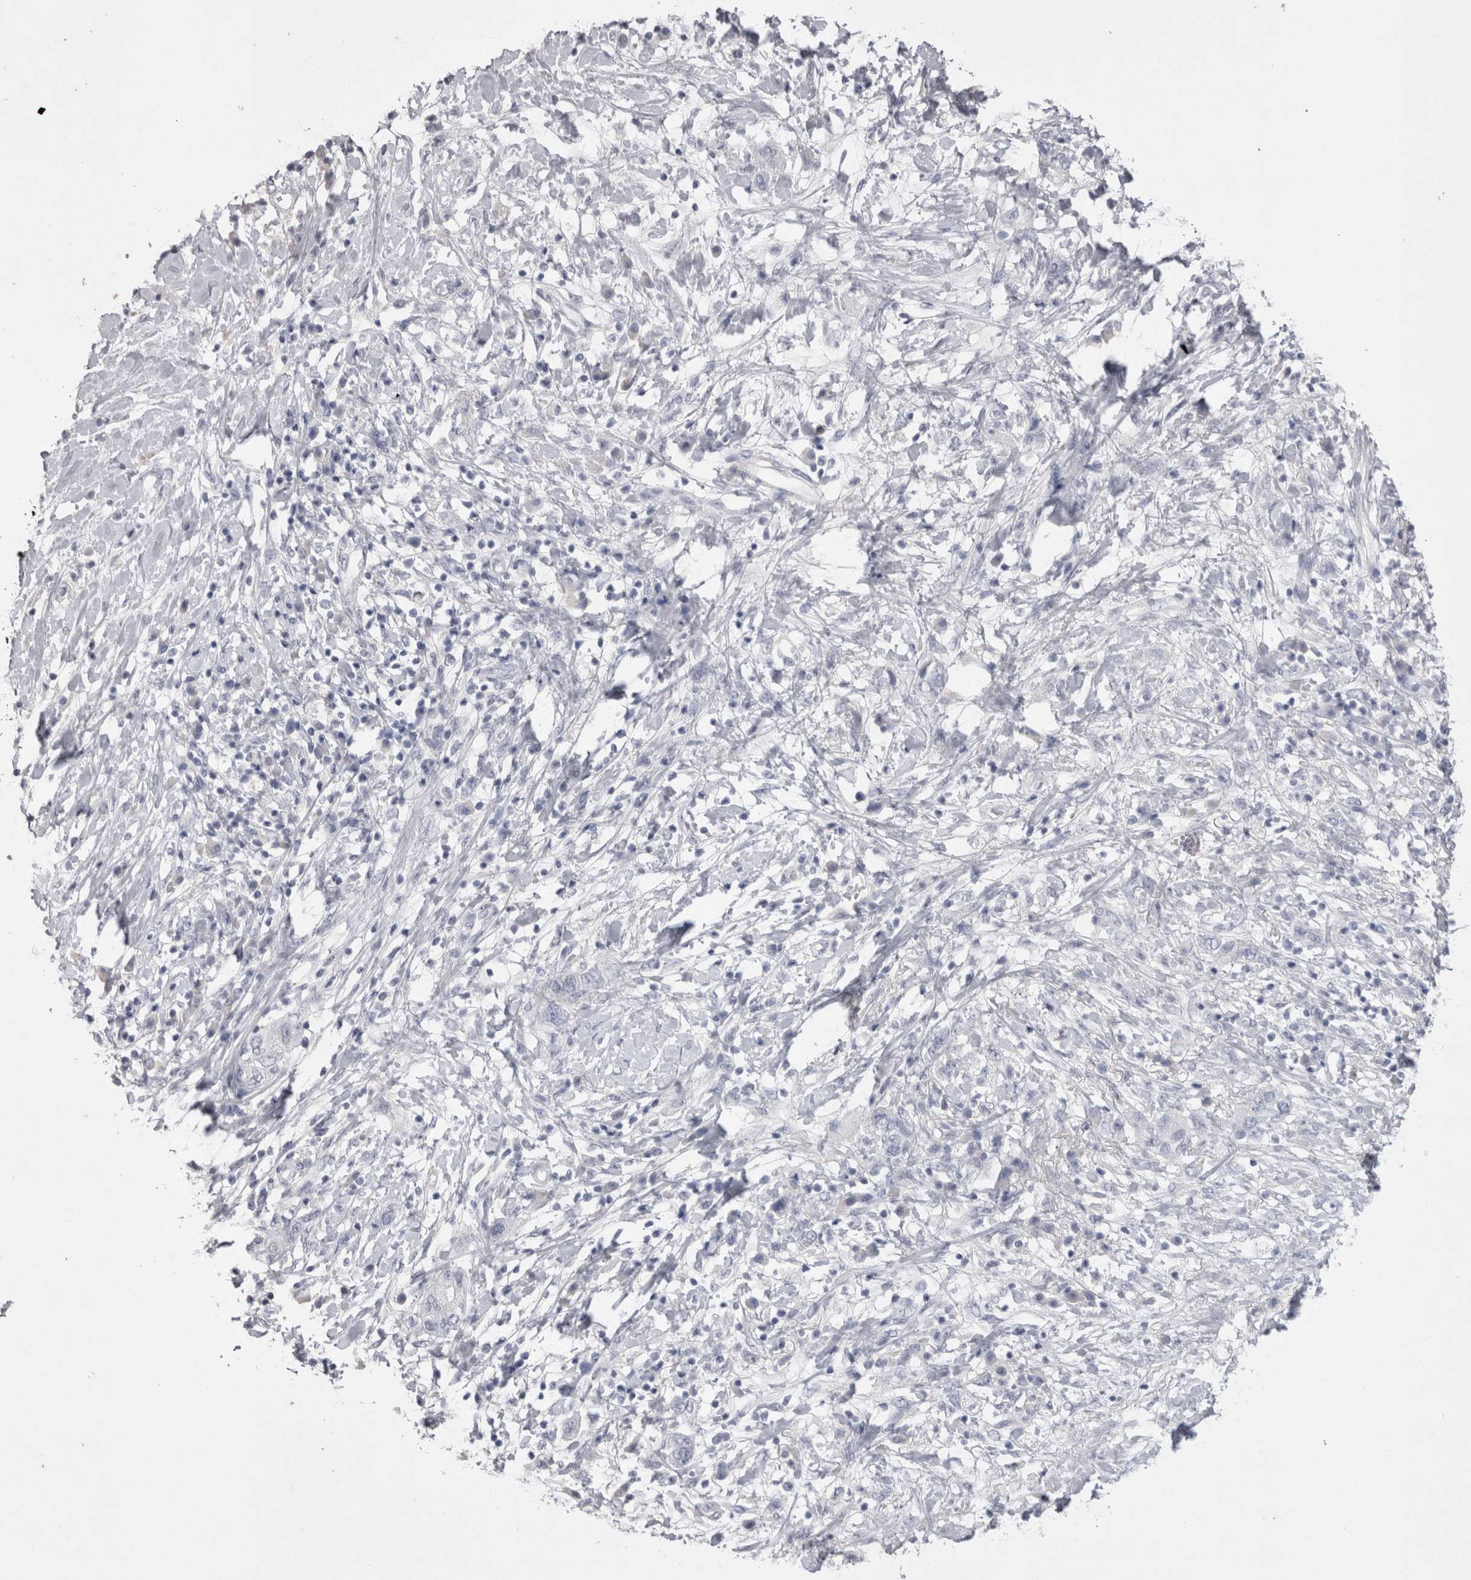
{"staining": {"intensity": "negative", "quantity": "none", "location": "none"}, "tissue": "pancreatic cancer", "cell_type": "Tumor cells", "image_type": "cancer", "snomed": [{"axis": "morphology", "description": "Adenocarcinoma, NOS"}, {"axis": "topography", "description": "Pancreas"}], "caption": "High power microscopy photomicrograph of an immunohistochemistry (IHC) histopathology image of adenocarcinoma (pancreatic), revealing no significant positivity in tumor cells.", "gene": "ADAM2", "patient": {"sex": "female", "age": 73}}